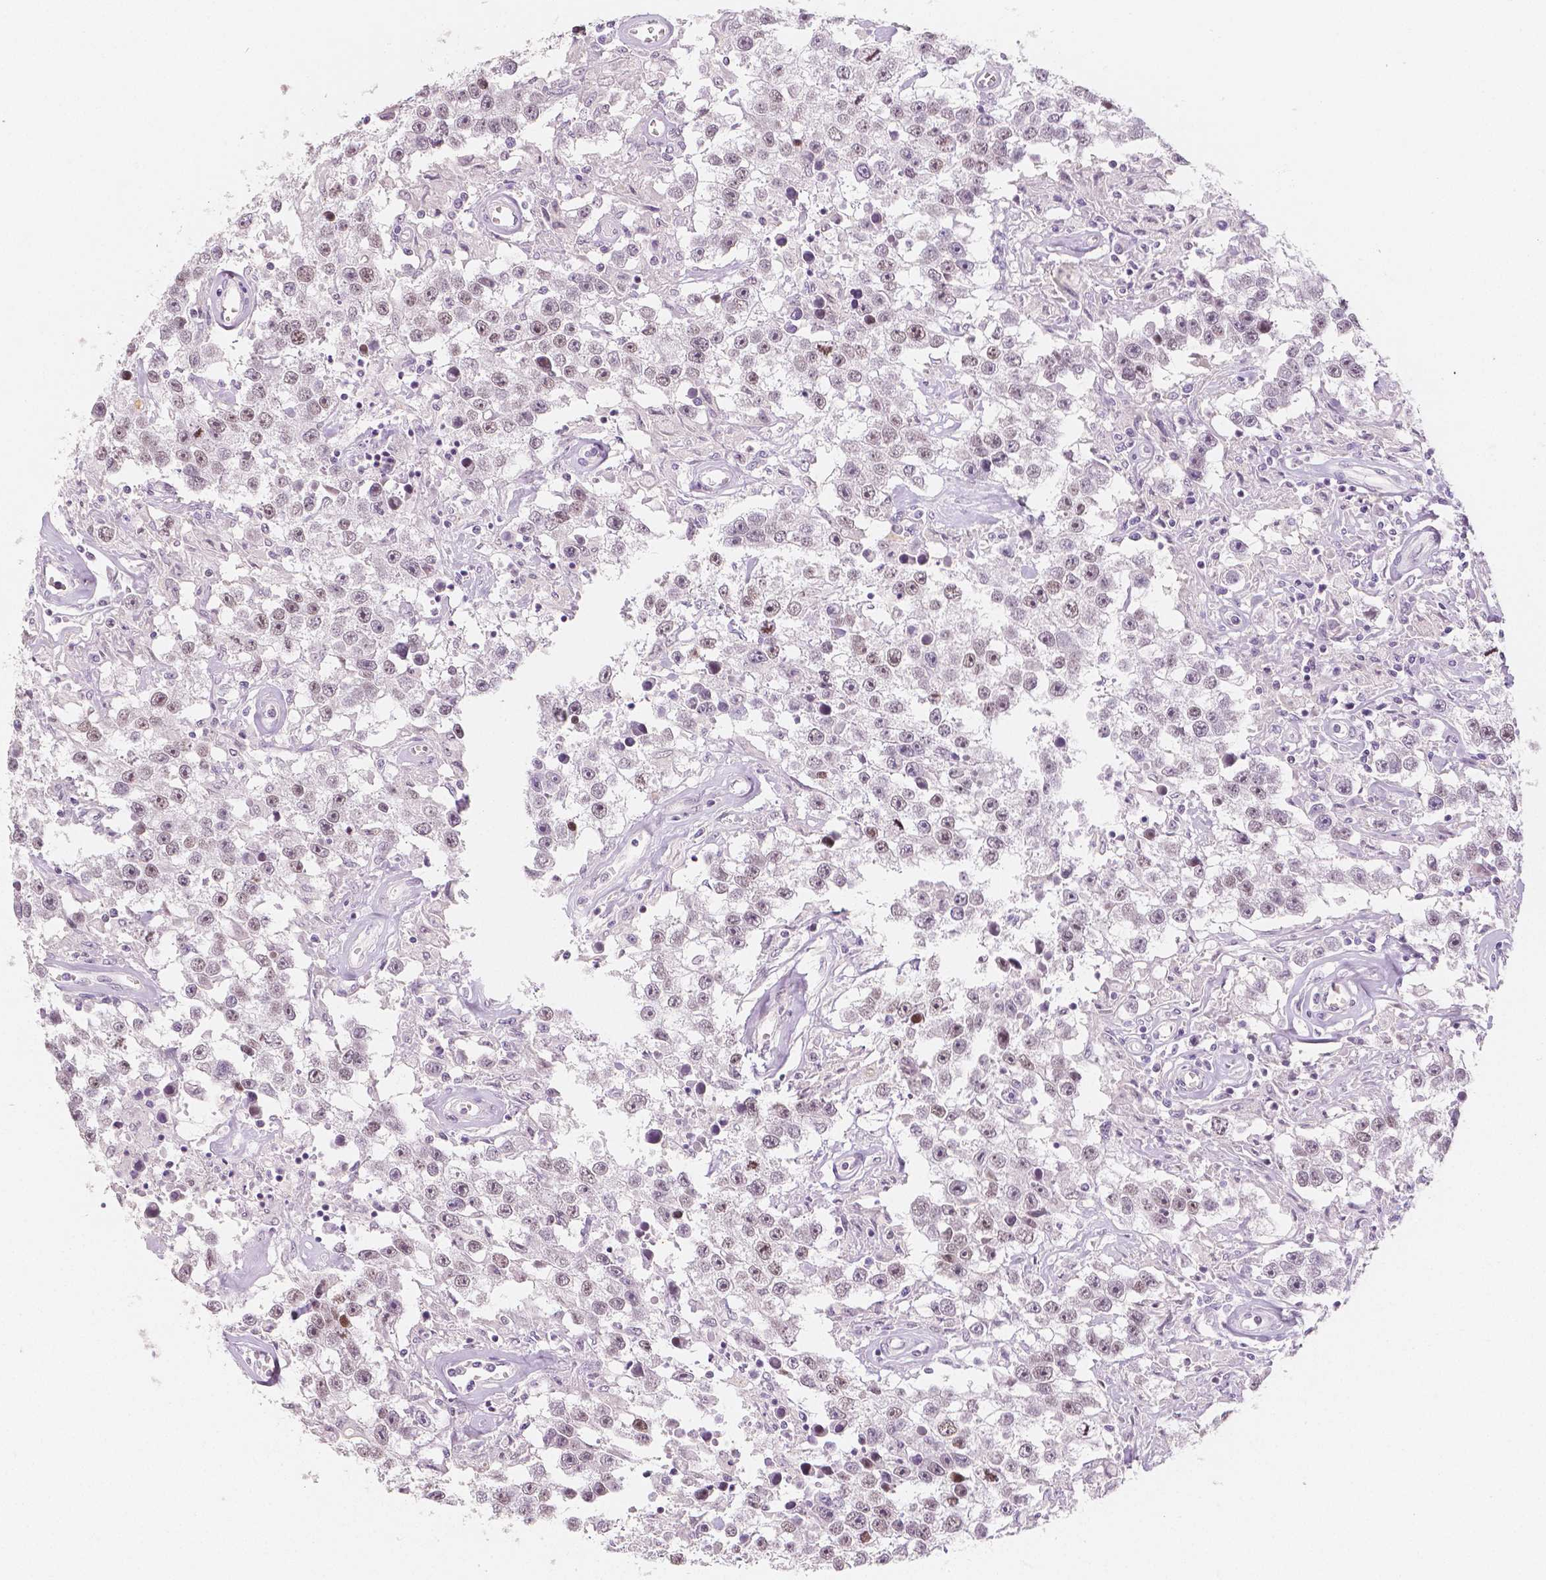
{"staining": {"intensity": "weak", "quantity": "25%-75%", "location": "nuclear"}, "tissue": "testis cancer", "cell_type": "Tumor cells", "image_type": "cancer", "snomed": [{"axis": "morphology", "description": "Seminoma, NOS"}, {"axis": "topography", "description": "Testis"}], "caption": "Human testis cancer (seminoma) stained with a brown dye shows weak nuclear positive staining in approximately 25%-75% of tumor cells.", "gene": "KDM5B", "patient": {"sex": "male", "age": 43}}